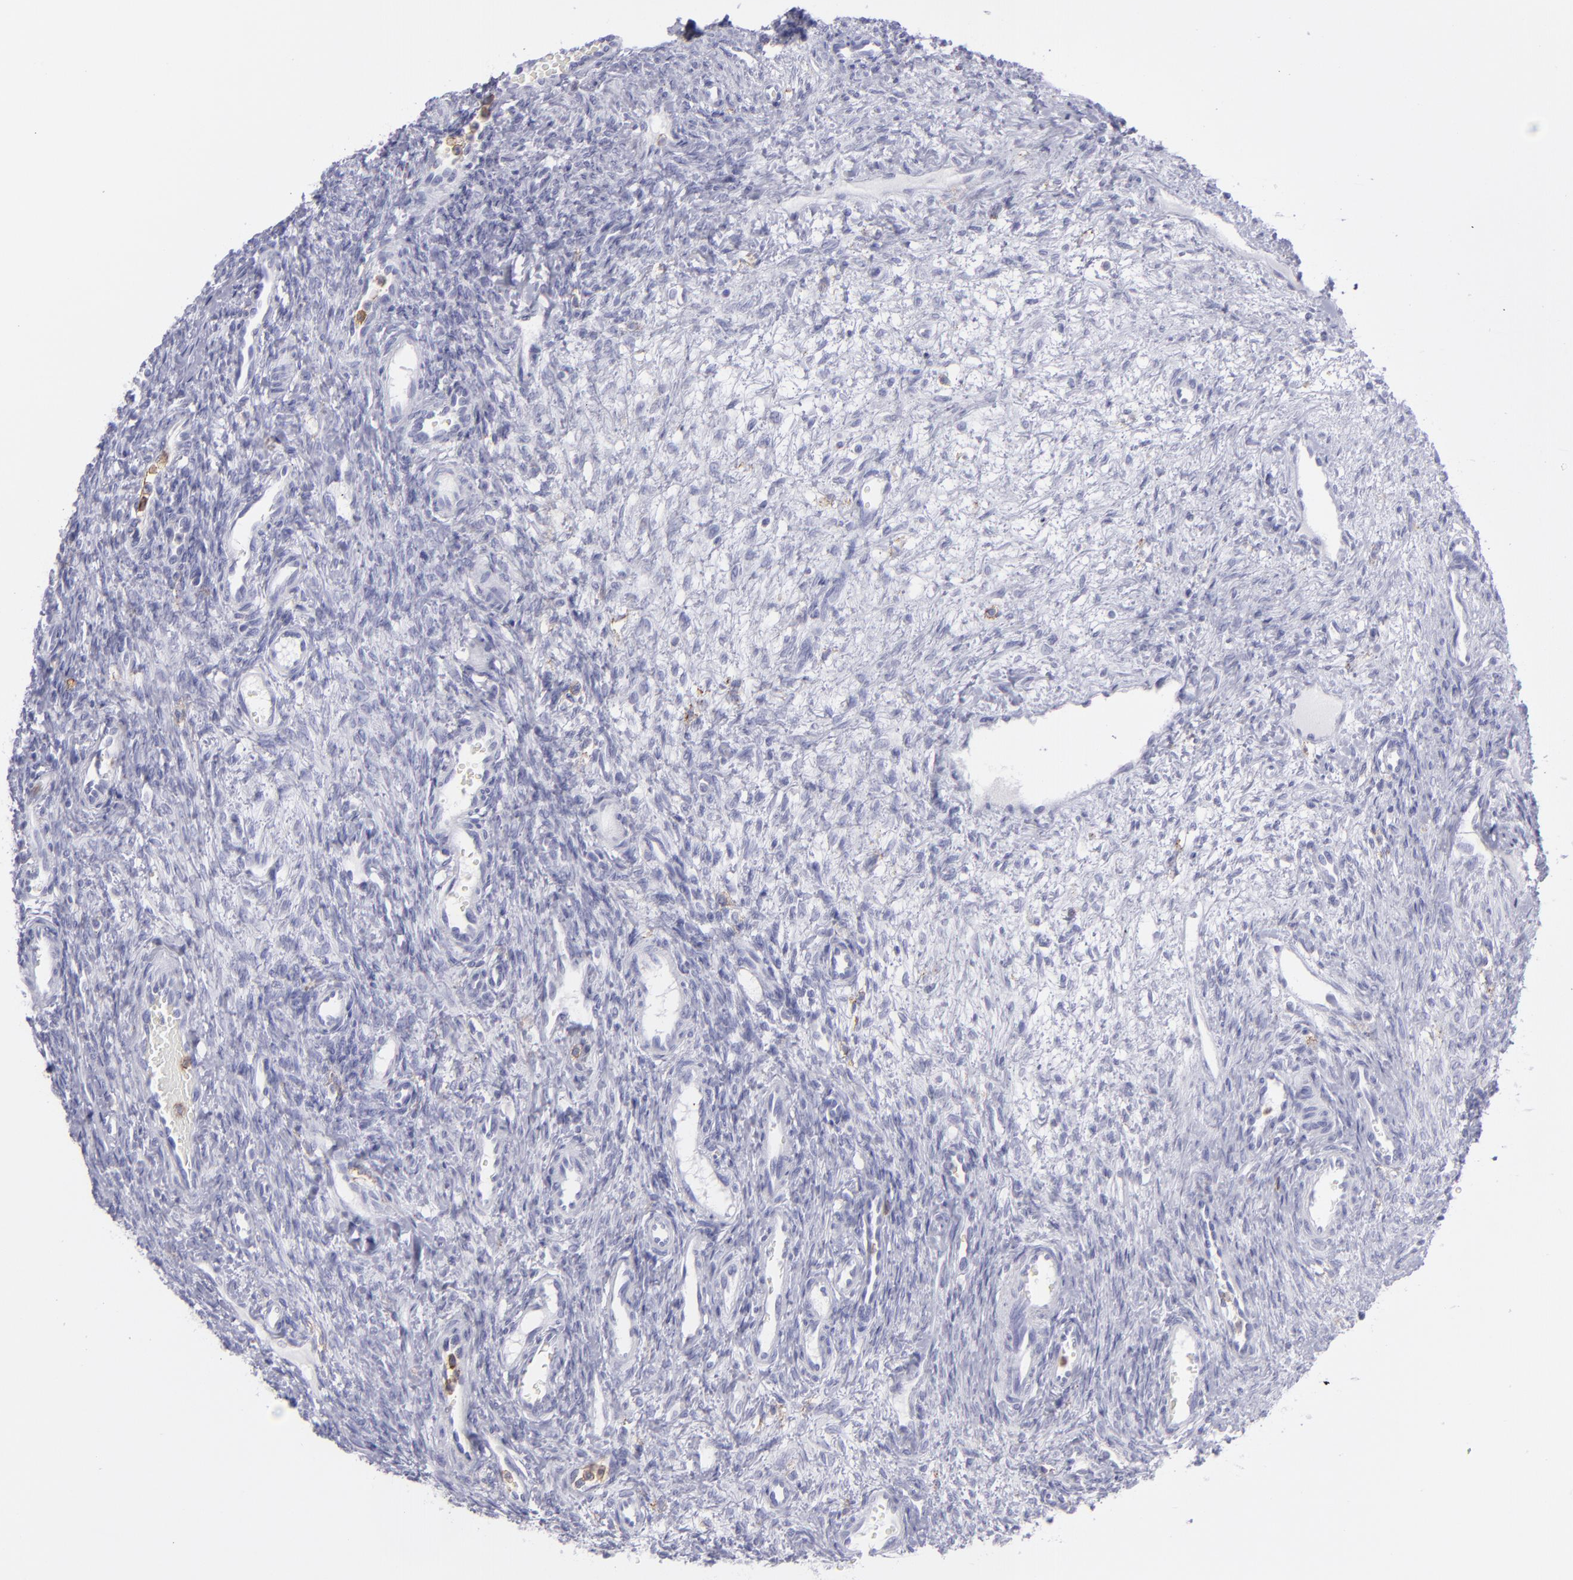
{"staining": {"intensity": "negative", "quantity": "none", "location": "none"}, "tissue": "ovary", "cell_type": "Follicle cells", "image_type": "normal", "snomed": [{"axis": "morphology", "description": "Normal tissue, NOS"}, {"axis": "topography", "description": "Ovary"}], "caption": "There is no significant expression in follicle cells of ovary. (DAB immunohistochemistry with hematoxylin counter stain).", "gene": "SELPLG", "patient": {"sex": "female", "age": 33}}